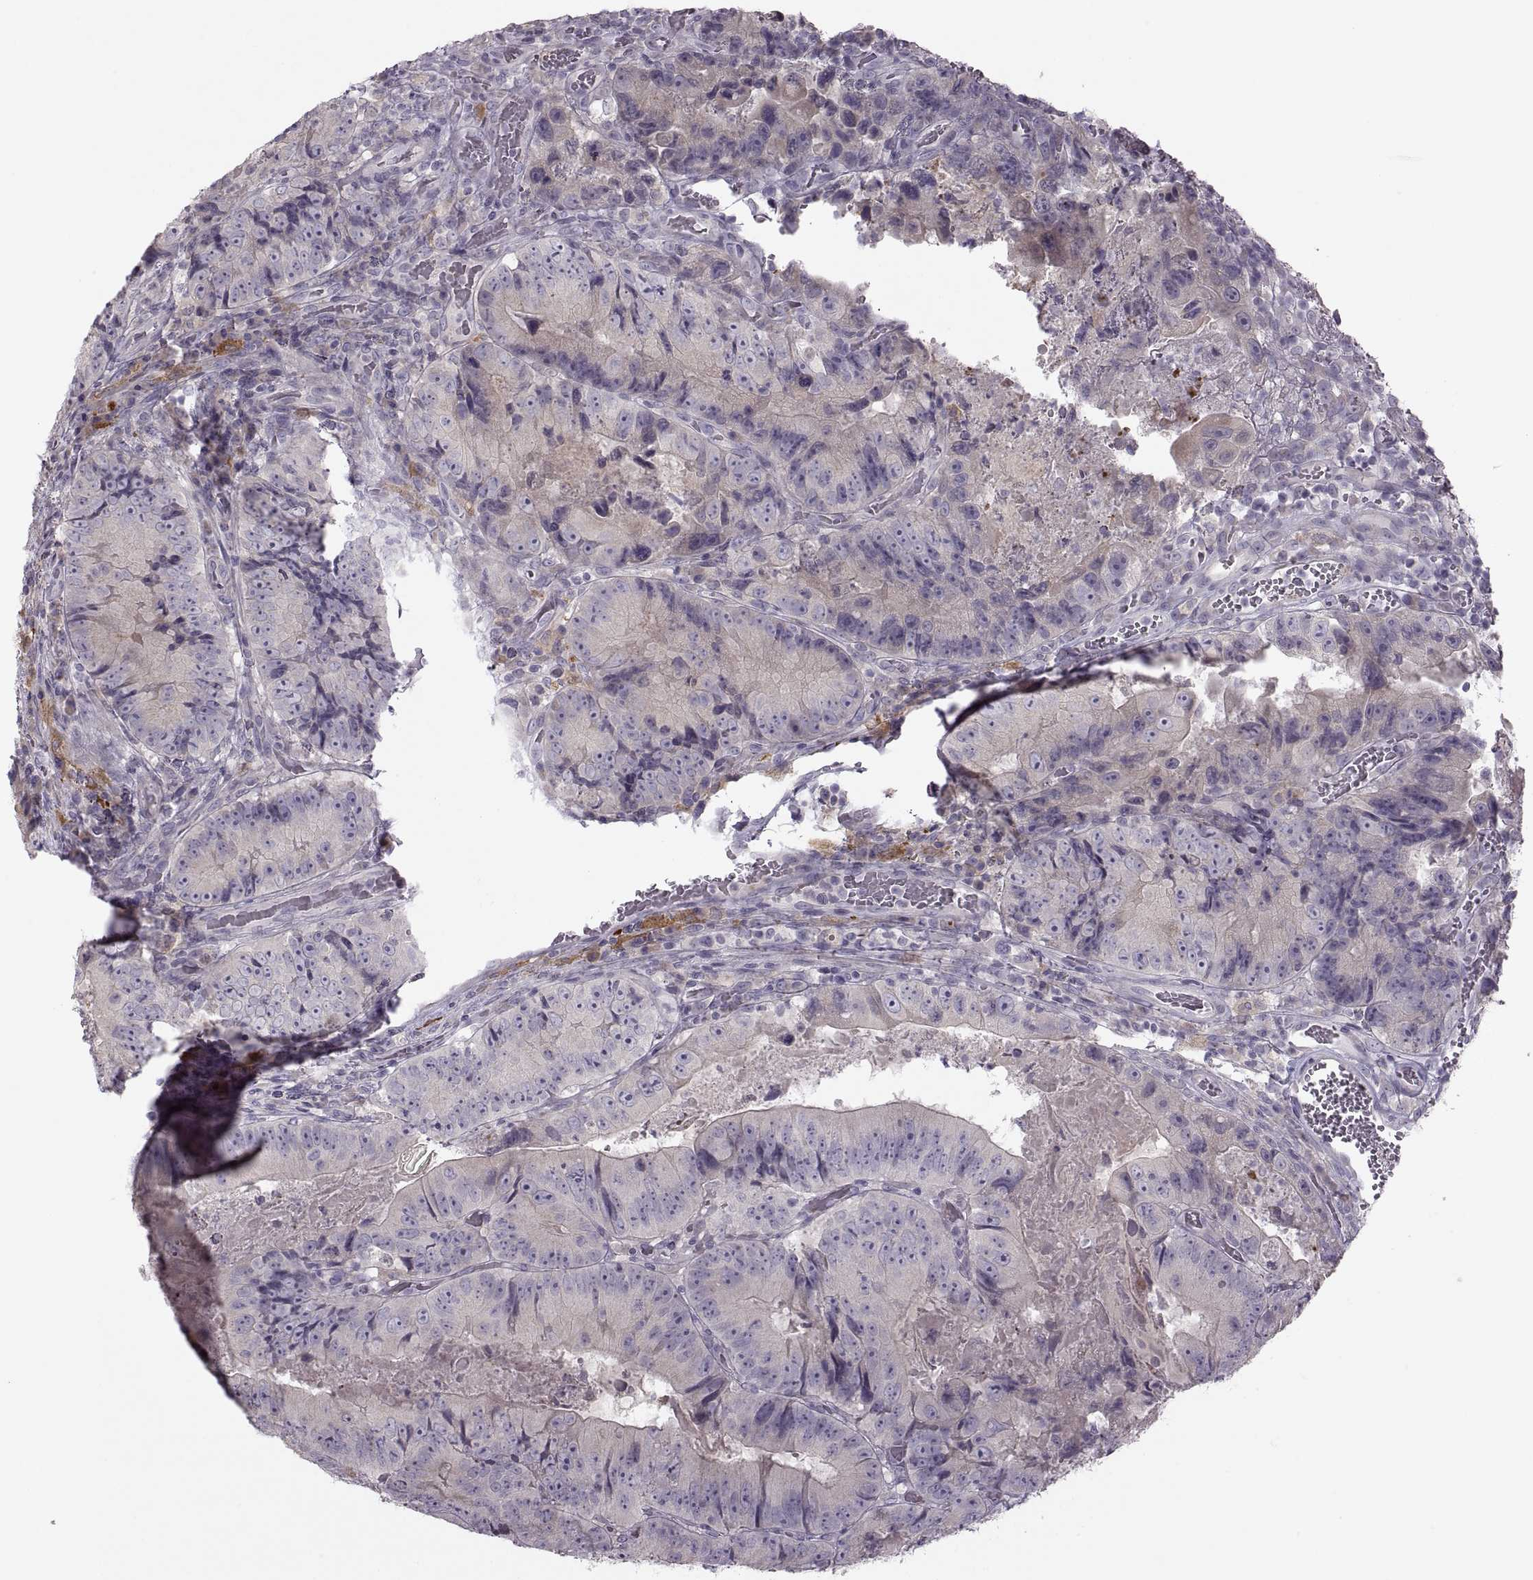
{"staining": {"intensity": "negative", "quantity": "none", "location": "none"}, "tissue": "colorectal cancer", "cell_type": "Tumor cells", "image_type": "cancer", "snomed": [{"axis": "morphology", "description": "Adenocarcinoma, NOS"}, {"axis": "topography", "description": "Colon"}], "caption": "An immunohistochemistry image of colorectal cancer (adenocarcinoma) is shown. There is no staining in tumor cells of colorectal cancer (adenocarcinoma). The staining was performed using DAB (3,3'-diaminobenzidine) to visualize the protein expression in brown, while the nuclei were stained in blue with hematoxylin (Magnification: 20x).", "gene": "H2AP", "patient": {"sex": "female", "age": 86}}